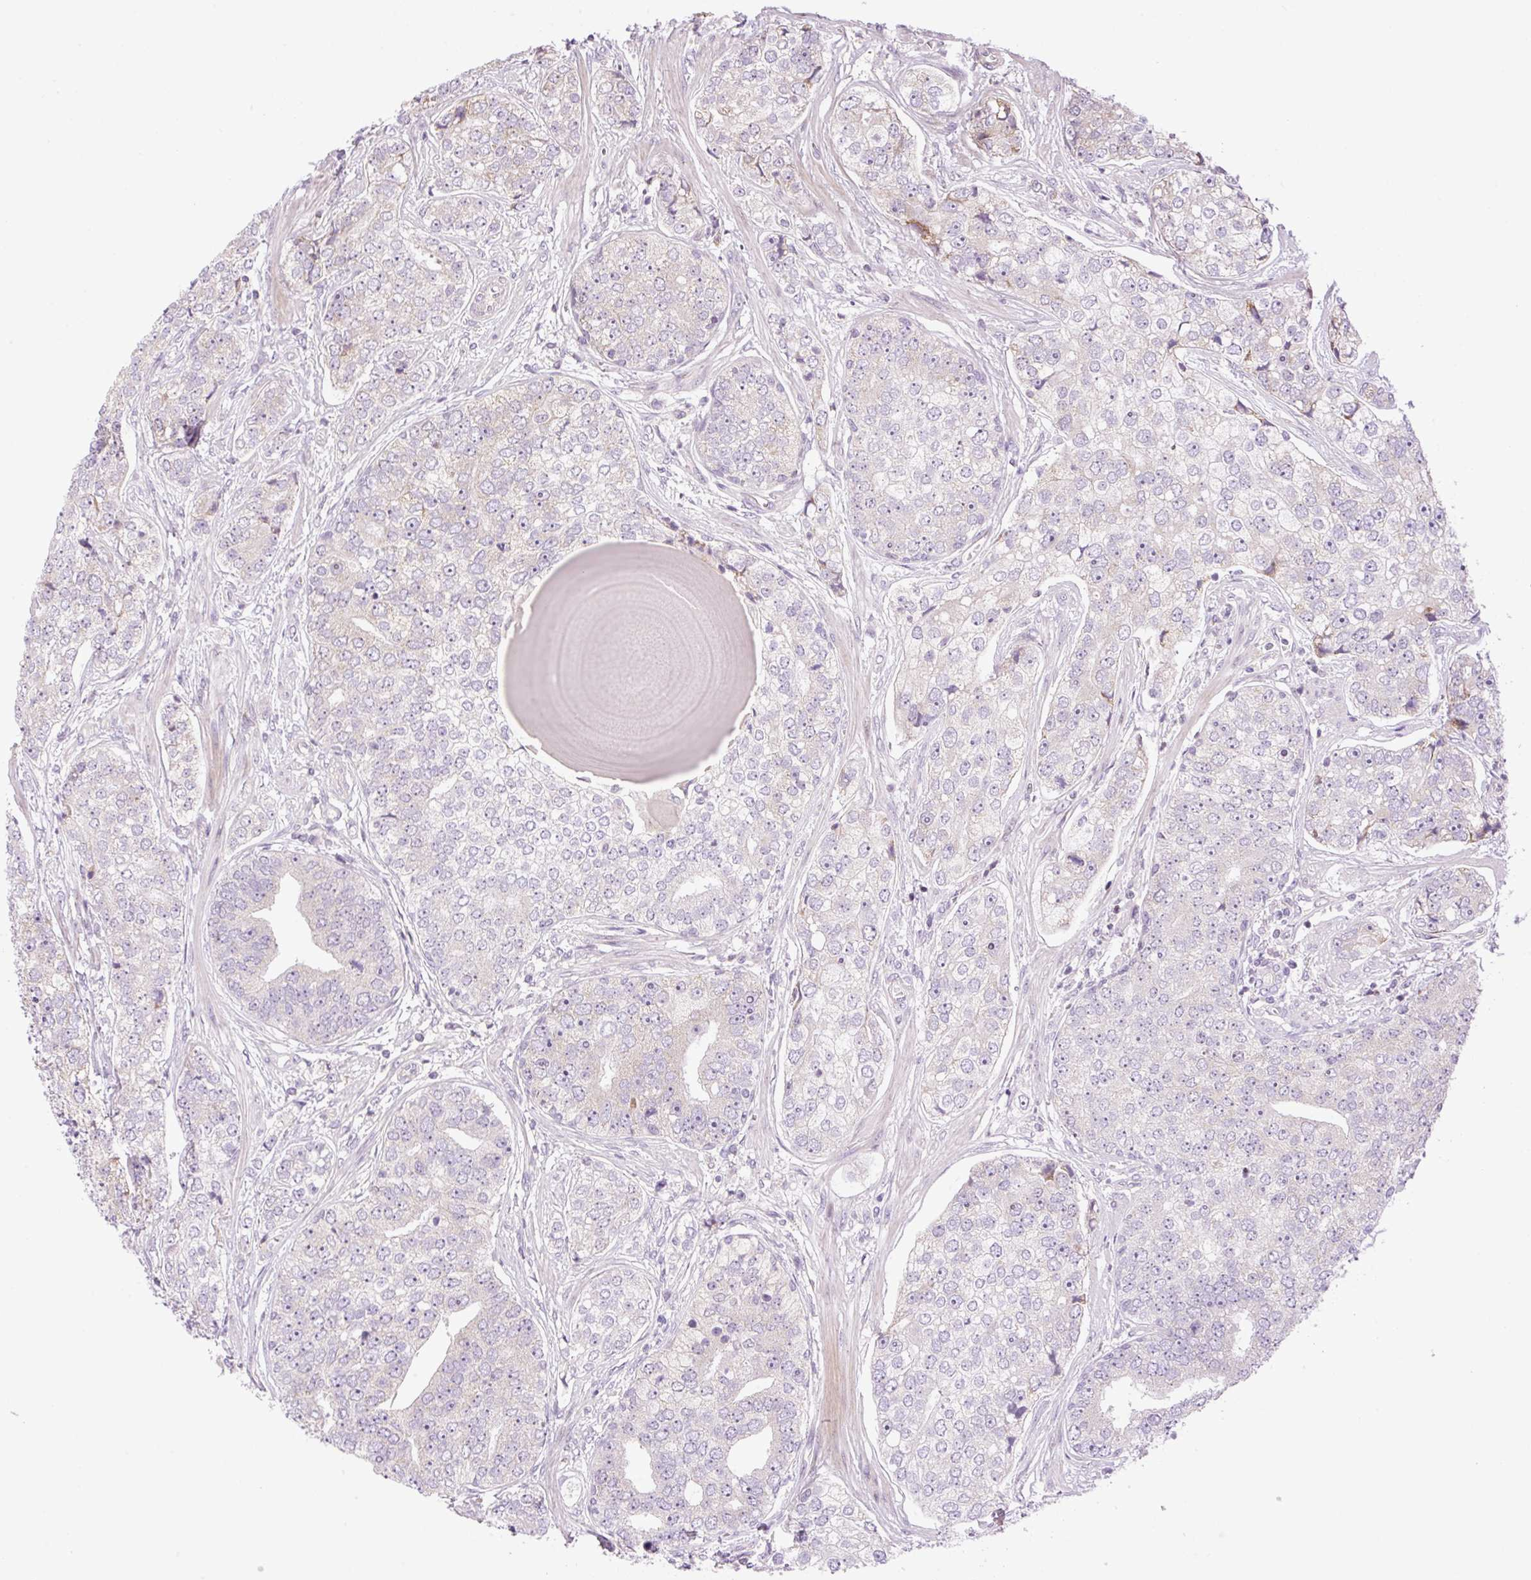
{"staining": {"intensity": "negative", "quantity": "none", "location": "none"}, "tissue": "prostate cancer", "cell_type": "Tumor cells", "image_type": "cancer", "snomed": [{"axis": "morphology", "description": "Adenocarcinoma, High grade"}, {"axis": "topography", "description": "Prostate"}], "caption": "Immunohistochemistry (IHC) image of neoplastic tissue: prostate cancer stained with DAB demonstrates no significant protein positivity in tumor cells.", "gene": "ZNF394", "patient": {"sex": "male", "age": 60}}